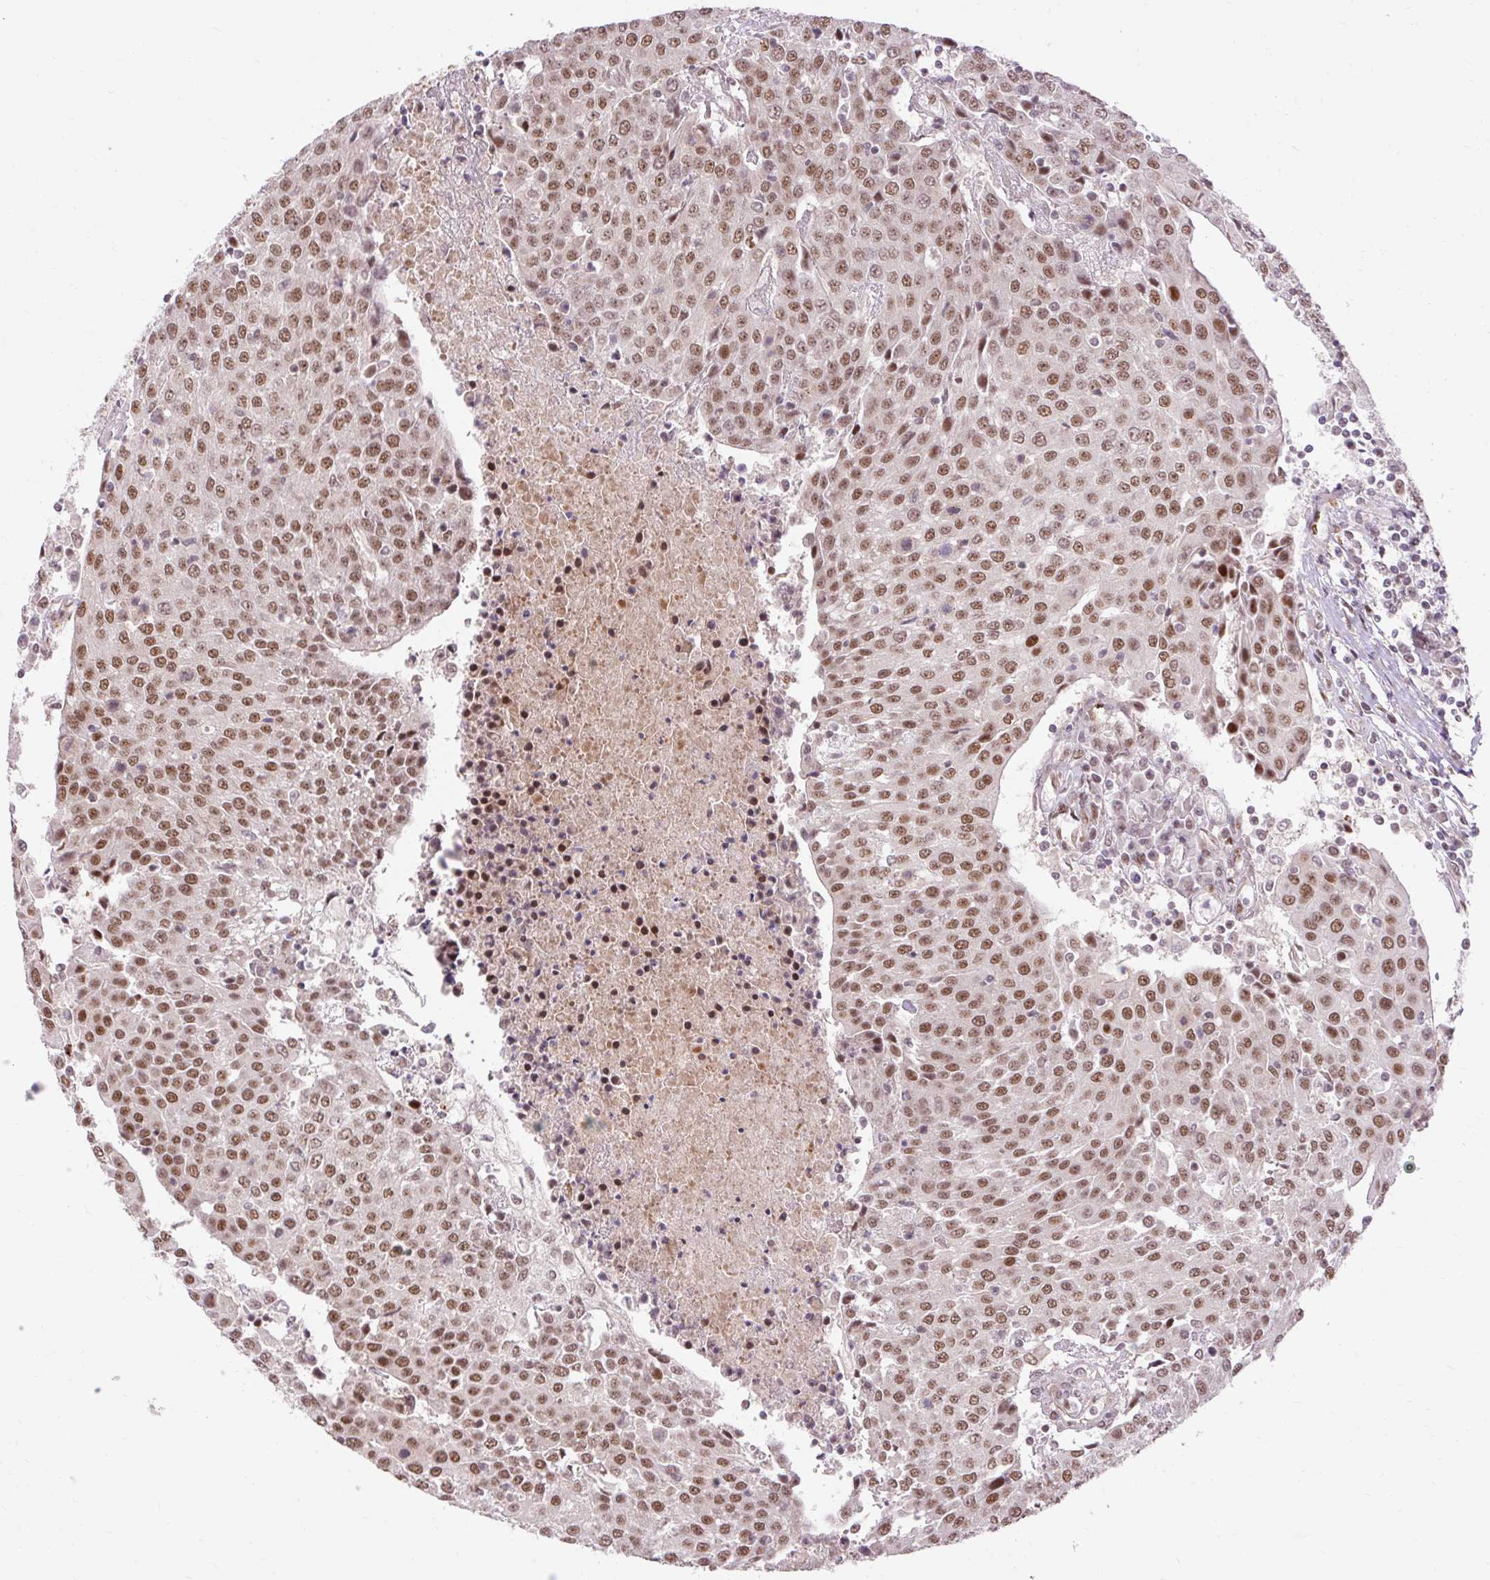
{"staining": {"intensity": "moderate", "quantity": ">75%", "location": "nuclear"}, "tissue": "urothelial cancer", "cell_type": "Tumor cells", "image_type": "cancer", "snomed": [{"axis": "morphology", "description": "Urothelial carcinoma, High grade"}, {"axis": "topography", "description": "Urinary bladder"}], "caption": "Protein staining of high-grade urothelial carcinoma tissue displays moderate nuclear expression in approximately >75% of tumor cells. (Stains: DAB in brown, nuclei in blue, Microscopy: brightfield microscopy at high magnification).", "gene": "MECOM", "patient": {"sex": "female", "age": 85}}